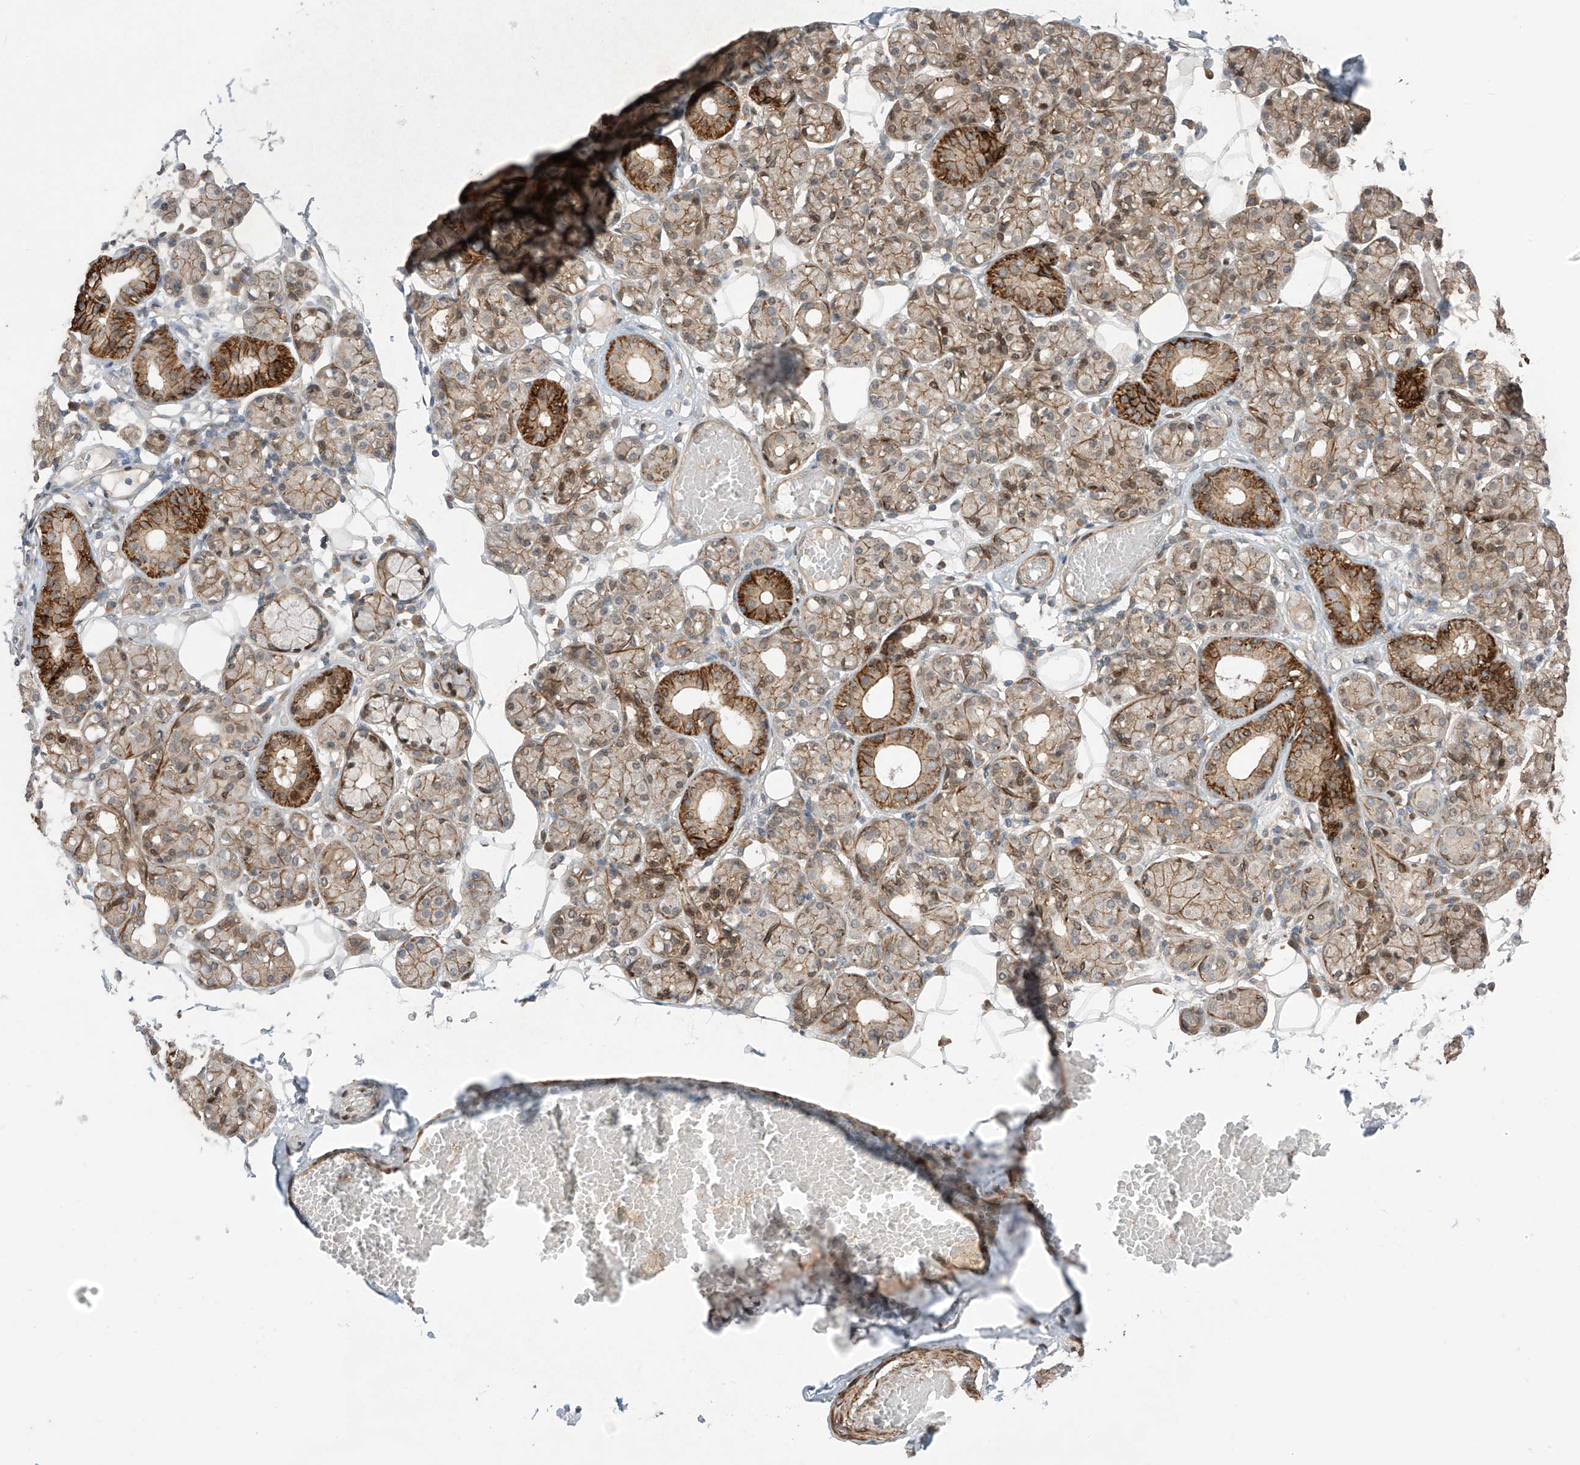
{"staining": {"intensity": "strong", "quantity": "25%-75%", "location": "cytoplasmic/membranous"}, "tissue": "salivary gland", "cell_type": "Glandular cells", "image_type": "normal", "snomed": [{"axis": "morphology", "description": "Normal tissue, NOS"}, {"axis": "topography", "description": "Salivary gland"}], "caption": "Protein expression analysis of unremarkable salivary gland reveals strong cytoplasmic/membranous expression in about 25%-75% of glandular cells. Using DAB (brown) and hematoxylin (blue) stains, captured at high magnification using brightfield microscopy.", "gene": "LRRC74A", "patient": {"sex": "male", "age": 63}}